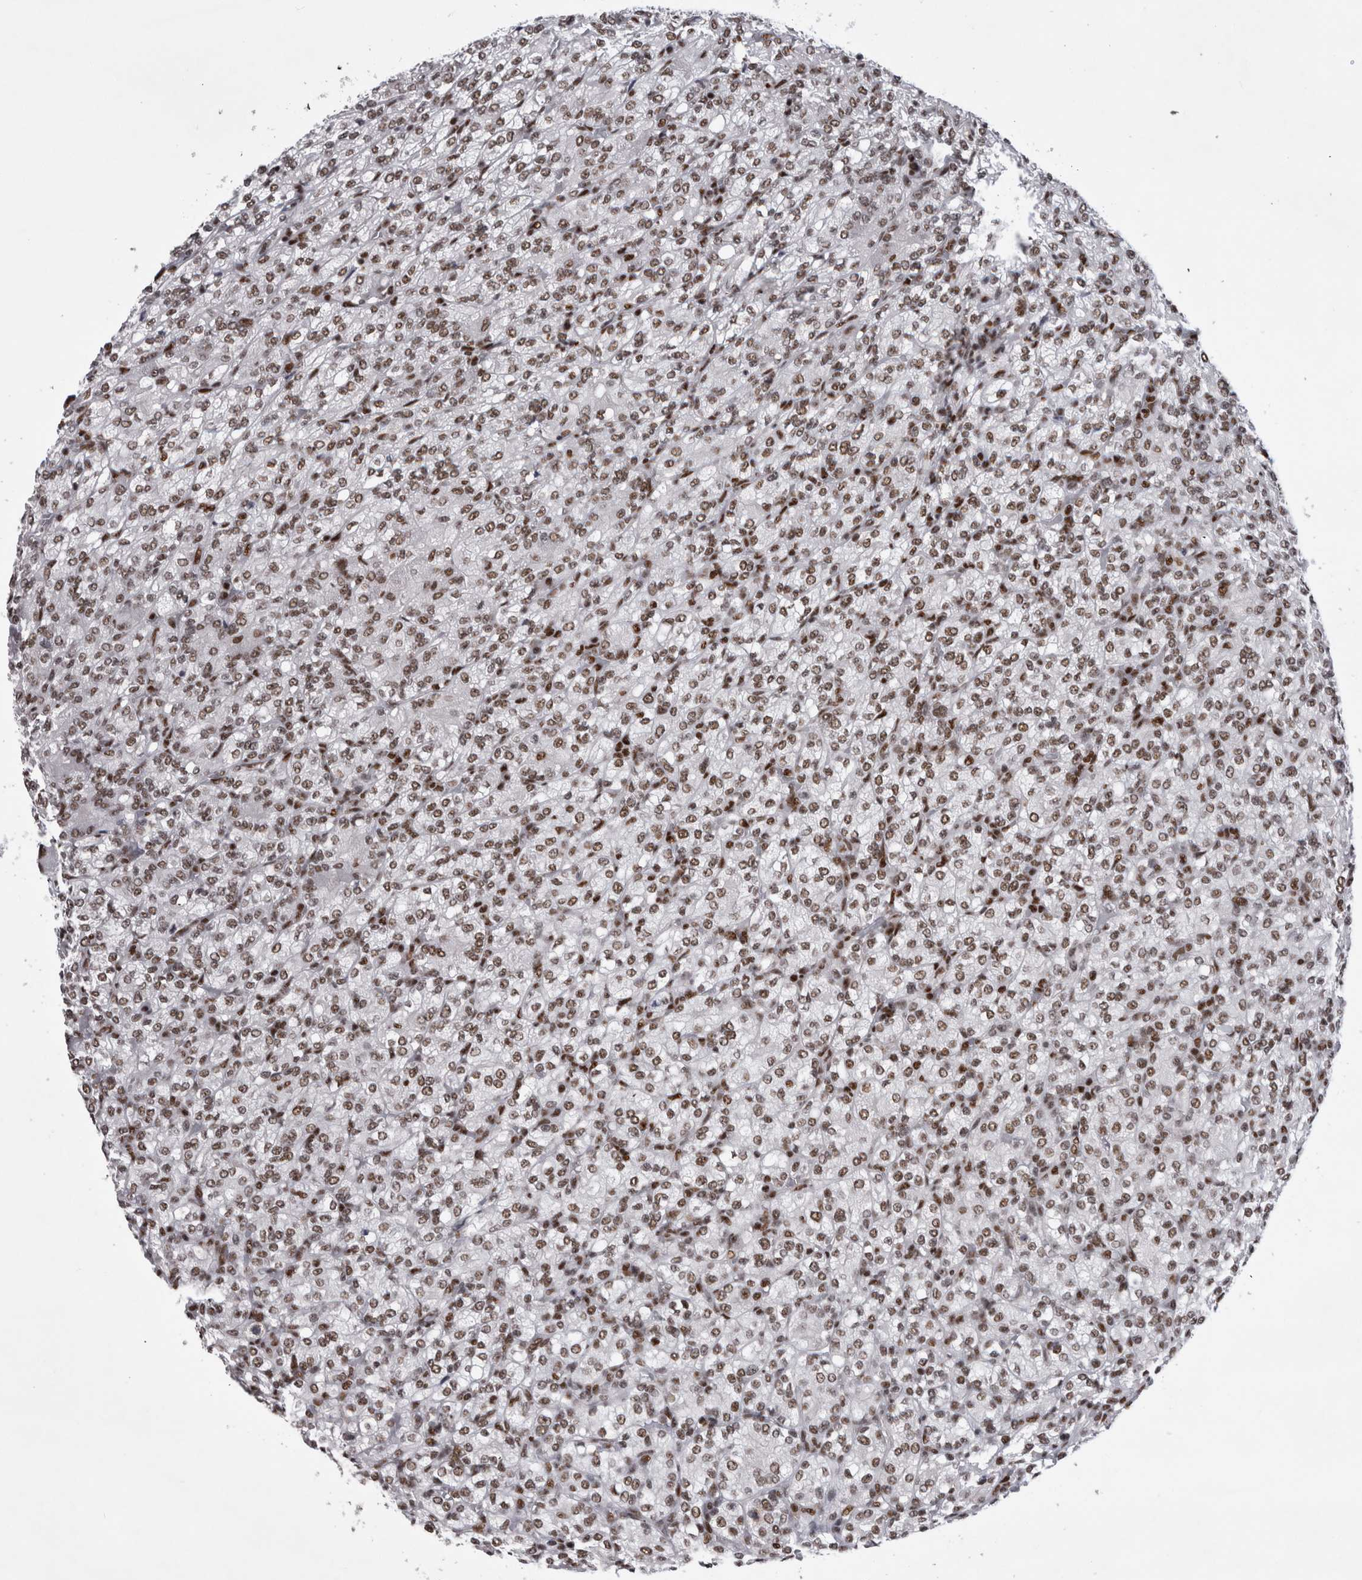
{"staining": {"intensity": "moderate", "quantity": ">75%", "location": "nuclear"}, "tissue": "renal cancer", "cell_type": "Tumor cells", "image_type": "cancer", "snomed": [{"axis": "morphology", "description": "Adenocarcinoma, NOS"}, {"axis": "topography", "description": "Kidney"}], "caption": "High-power microscopy captured an immunohistochemistry (IHC) histopathology image of renal adenocarcinoma, revealing moderate nuclear positivity in about >75% of tumor cells.", "gene": "CDK11A", "patient": {"sex": "male", "age": 77}}